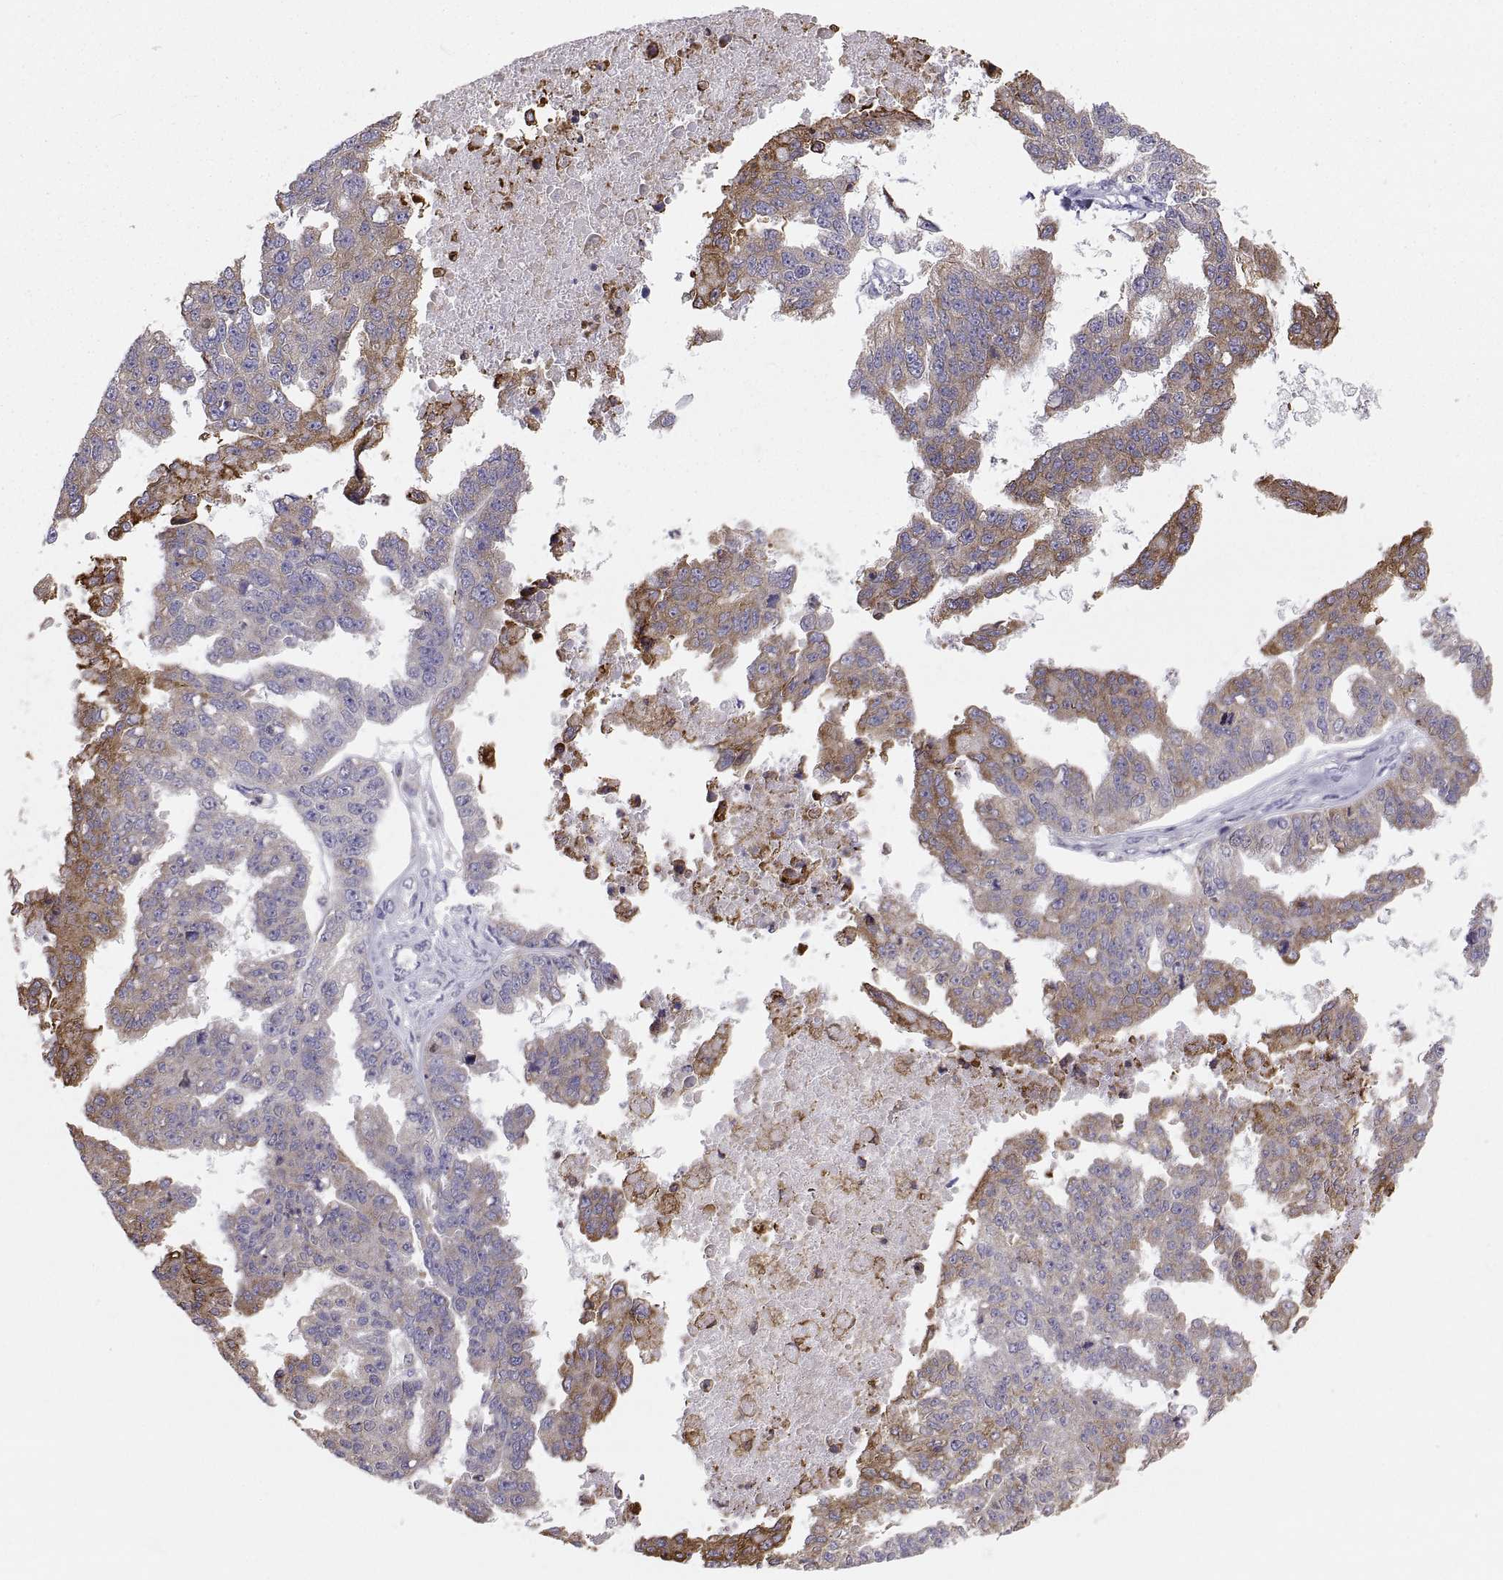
{"staining": {"intensity": "moderate", "quantity": "25%-75%", "location": "cytoplasmic/membranous"}, "tissue": "ovarian cancer", "cell_type": "Tumor cells", "image_type": "cancer", "snomed": [{"axis": "morphology", "description": "Cystadenocarcinoma, serous, NOS"}, {"axis": "topography", "description": "Ovary"}], "caption": "Immunohistochemistry (IHC) (DAB (3,3'-diaminobenzidine)) staining of human ovarian cancer exhibits moderate cytoplasmic/membranous protein staining in approximately 25%-75% of tumor cells.", "gene": "ERO1A", "patient": {"sex": "female", "age": 58}}